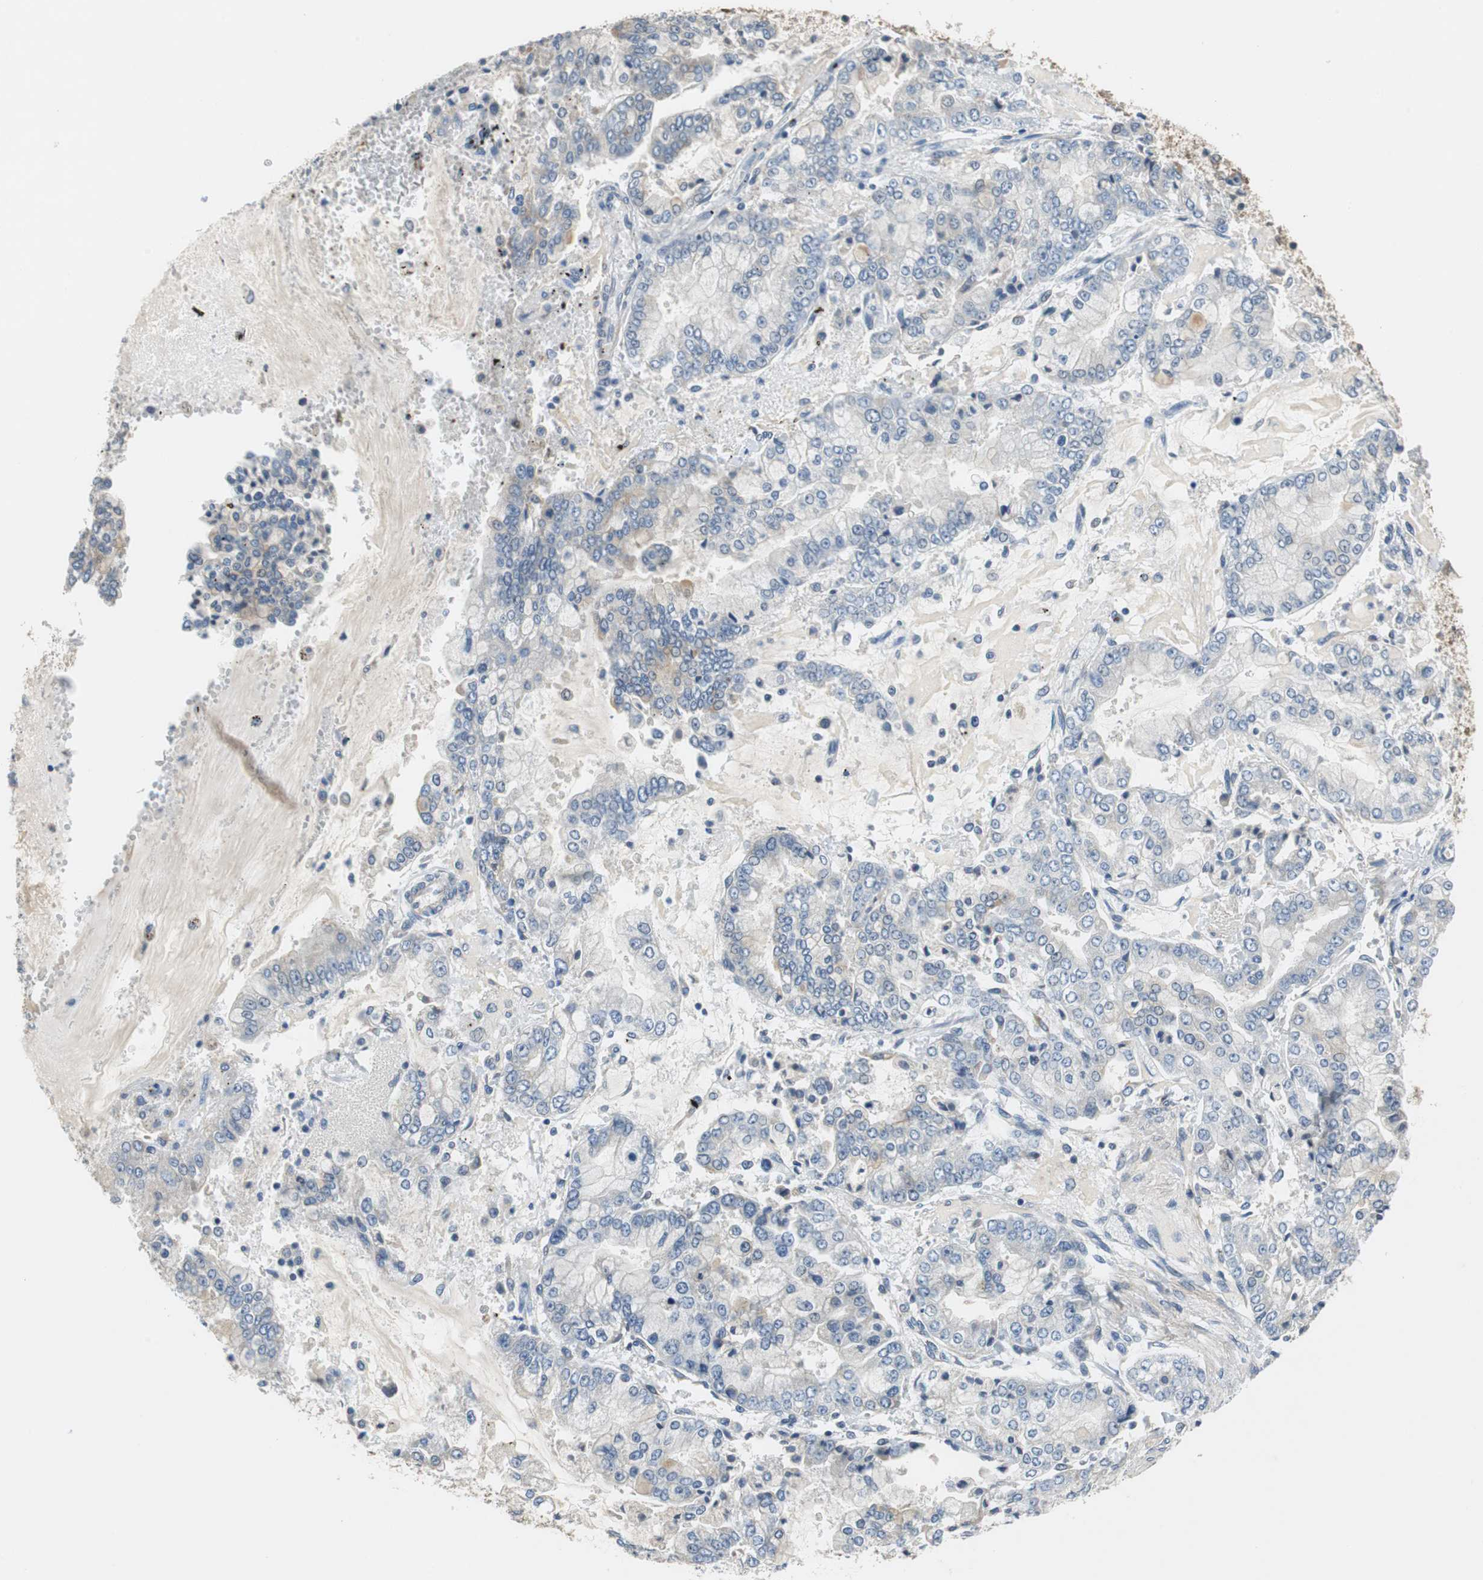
{"staining": {"intensity": "negative", "quantity": "none", "location": "none"}, "tissue": "stomach cancer", "cell_type": "Tumor cells", "image_type": "cancer", "snomed": [{"axis": "morphology", "description": "Adenocarcinoma, NOS"}, {"axis": "topography", "description": "Stomach"}], "caption": "DAB immunohistochemical staining of human stomach cancer (adenocarcinoma) demonstrates no significant staining in tumor cells.", "gene": "FADS2", "patient": {"sex": "male", "age": 76}}